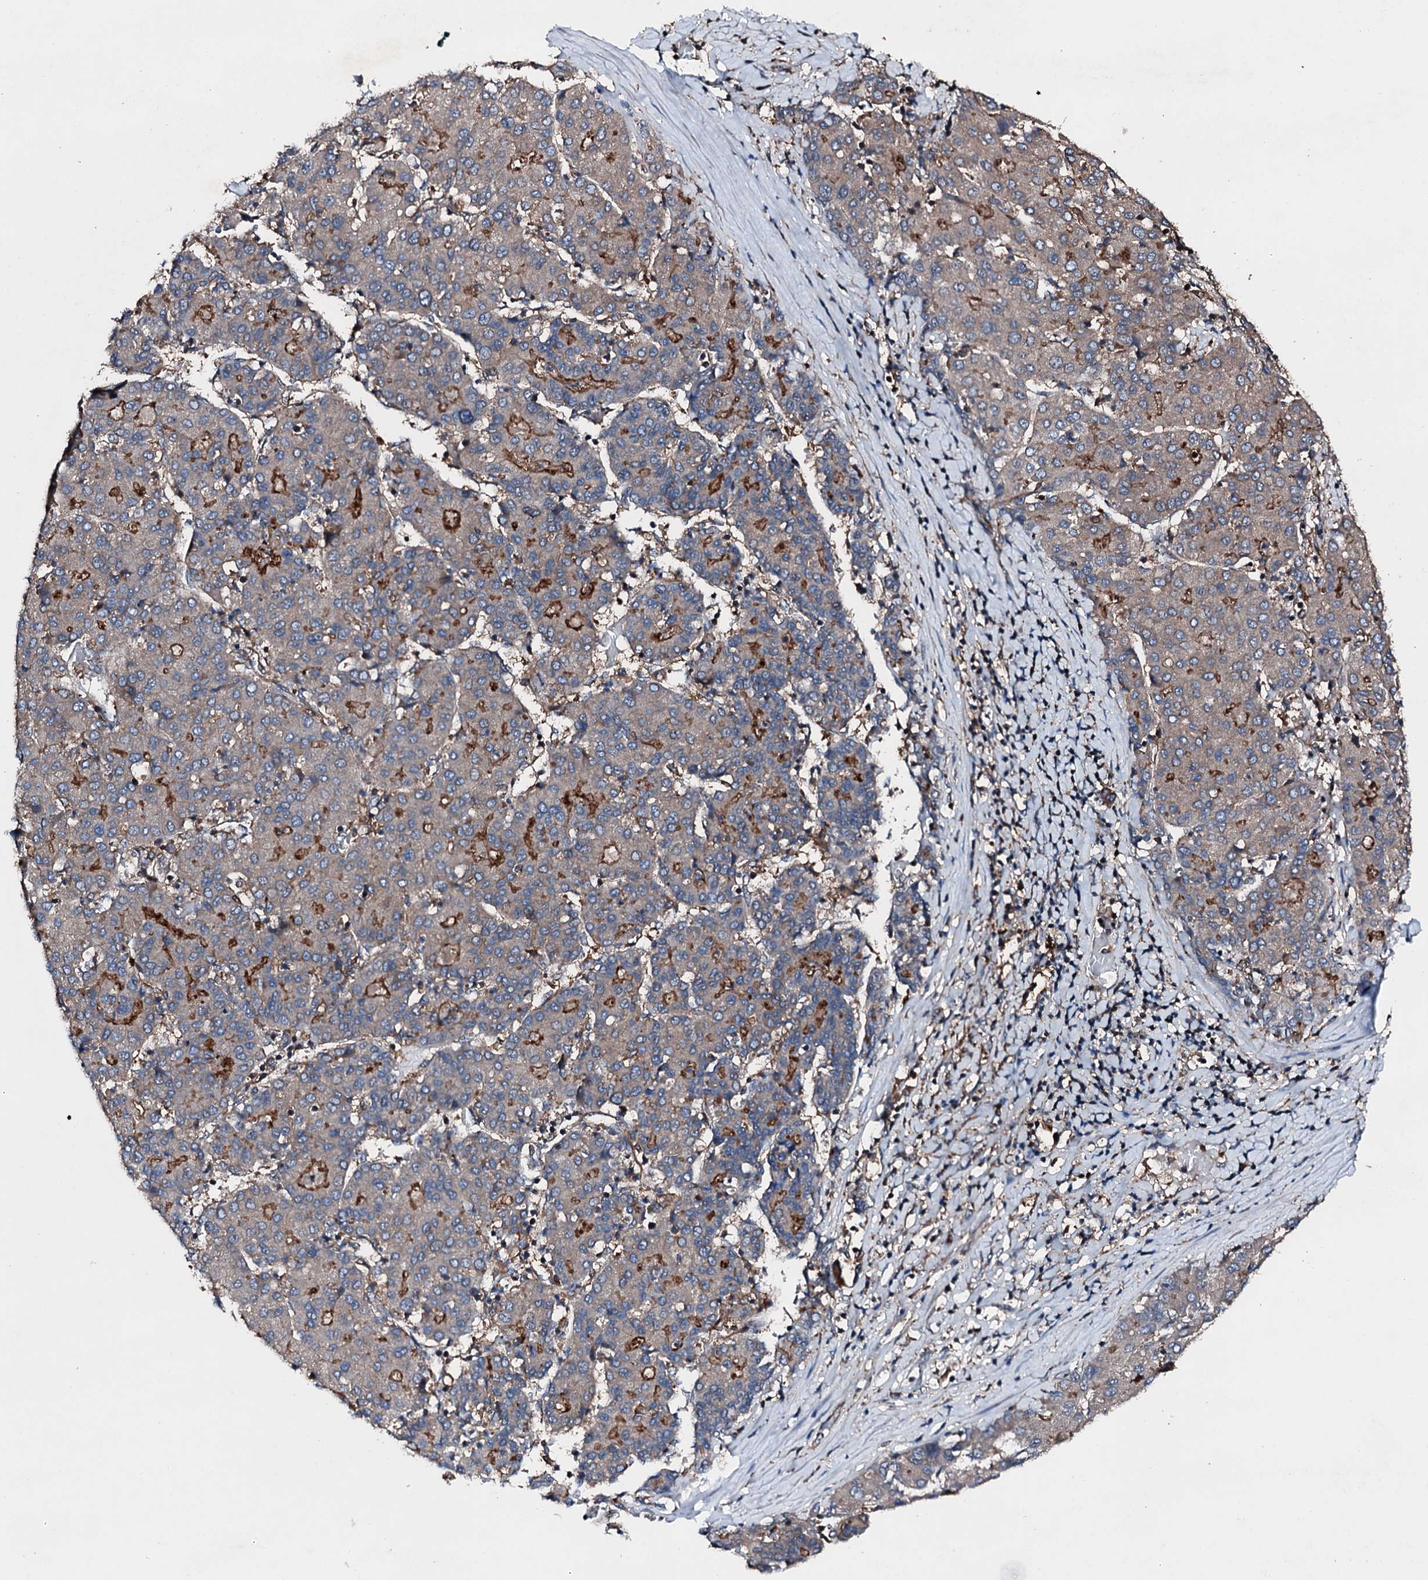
{"staining": {"intensity": "strong", "quantity": "25%-75%", "location": "cytoplasmic/membranous"}, "tissue": "liver cancer", "cell_type": "Tumor cells", "image_type": "cancer", "snomed": [{"axis": "morphology", "description": "Carcinoma, Hepatocellular, NOS"}, {"axis": "topography", "description": "Liver"}], "caption": "Human liver hepatocellular carcinoma stained for a protein (brown) exhibits strong cytoplasmic/membranous positive expression in about 25%-75% of tumor cells.", "gene": "FGD4", "patient": {"sex": "male", "age": 65}}